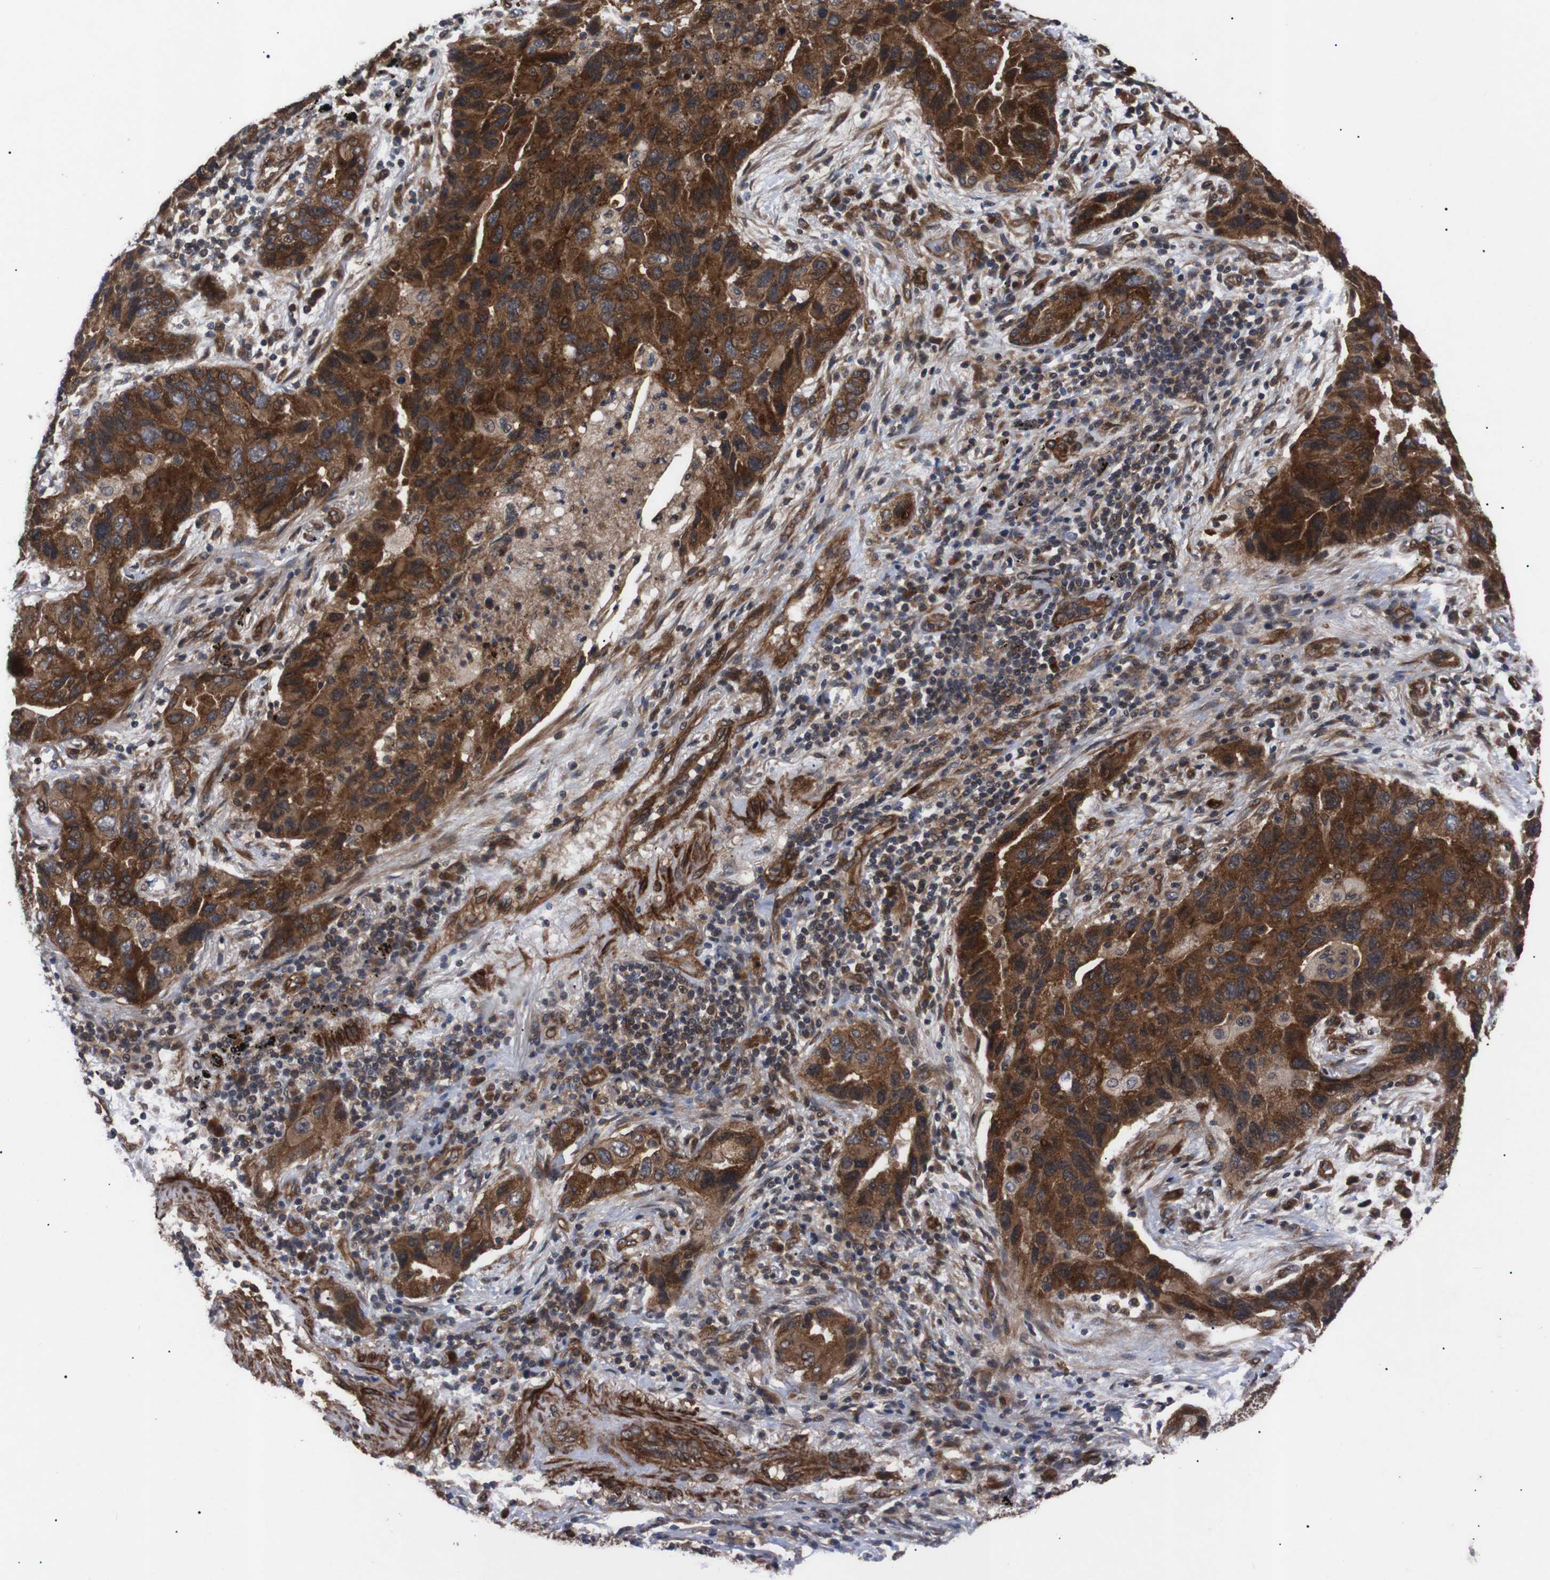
{"staining": {"intensity": "strong", "quantity": ">75%", "location": "cytoplasmic/membranous"}, "tissue": "lung cancer", "cell_type": "Tumor cells", "image_type": "cancer", "snomed": [{"axis": "morphology", "description": "Adenocarcinoma, NOS"}, {"axis": "topography", "description": "Lung"}], "caption": "About >75% of tumor cells in human lung cancer (adenocarcinoma) display strong cytoplasmic/membranous protein expression as visualized by brown immunohistochemical staining.", "gene": "PAWR", "patient": {"sex": "female", "age": 65}}